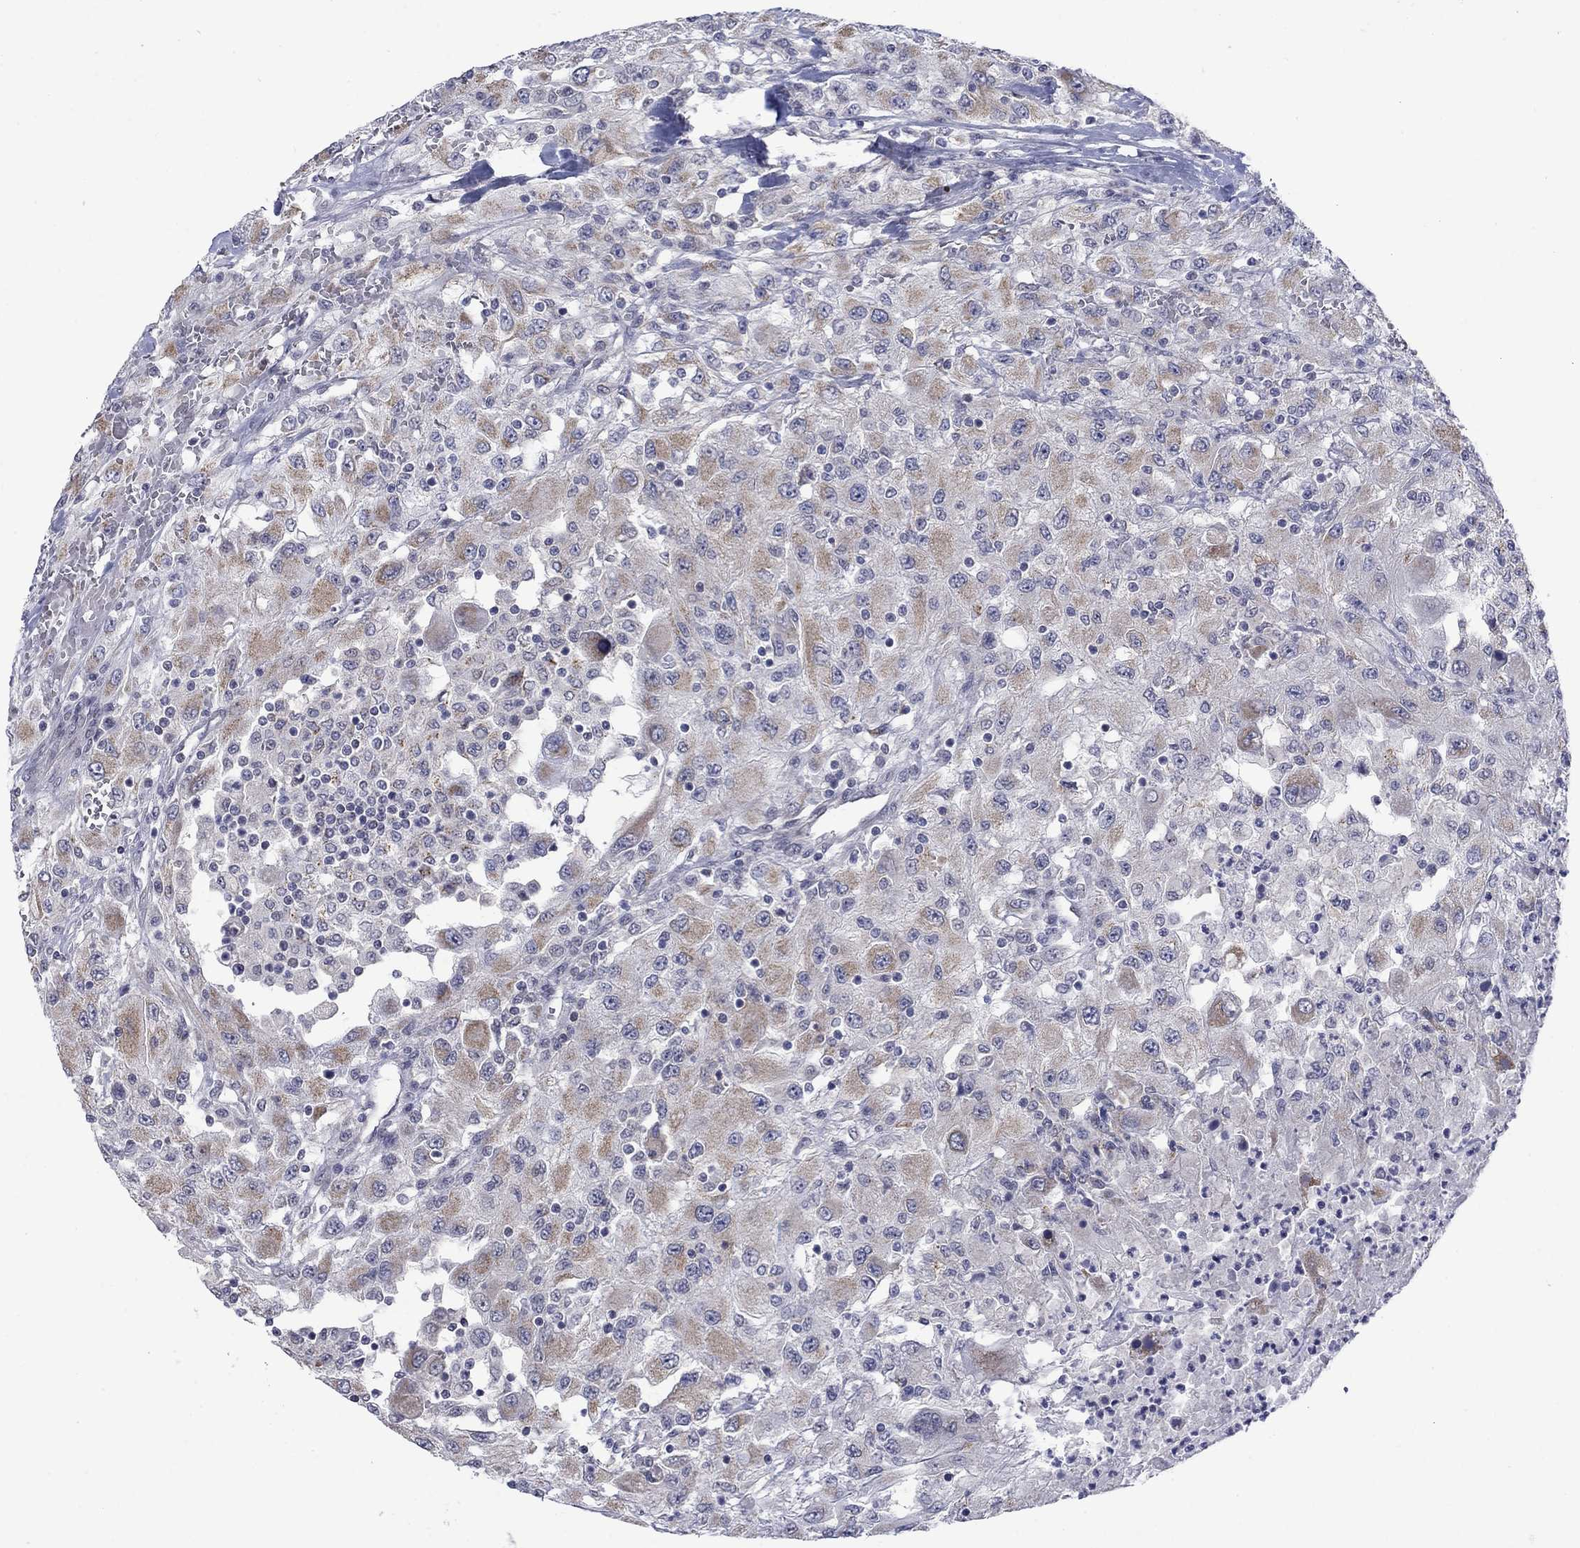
{"staining": {"intensity": "weak", "quantity": "<25%", "location": "cytoplasmic/membranous"}, "tissue": "renal cancer", "cell_type": "Tumor cells", "image_type": "cancer", "snomed": [{"axis": "morphology", "description": "Adenocarcinoma, NOS"}, {"axis": "topography", "description": "Kidney"}], "caption": "Renal adenocarcinoma stained for a protein using immunohistochemistry (IHC) exhibits no expression tumor cells.", "gene": "KCNJ16", "patient": {"sex": "female", "age": 67}}